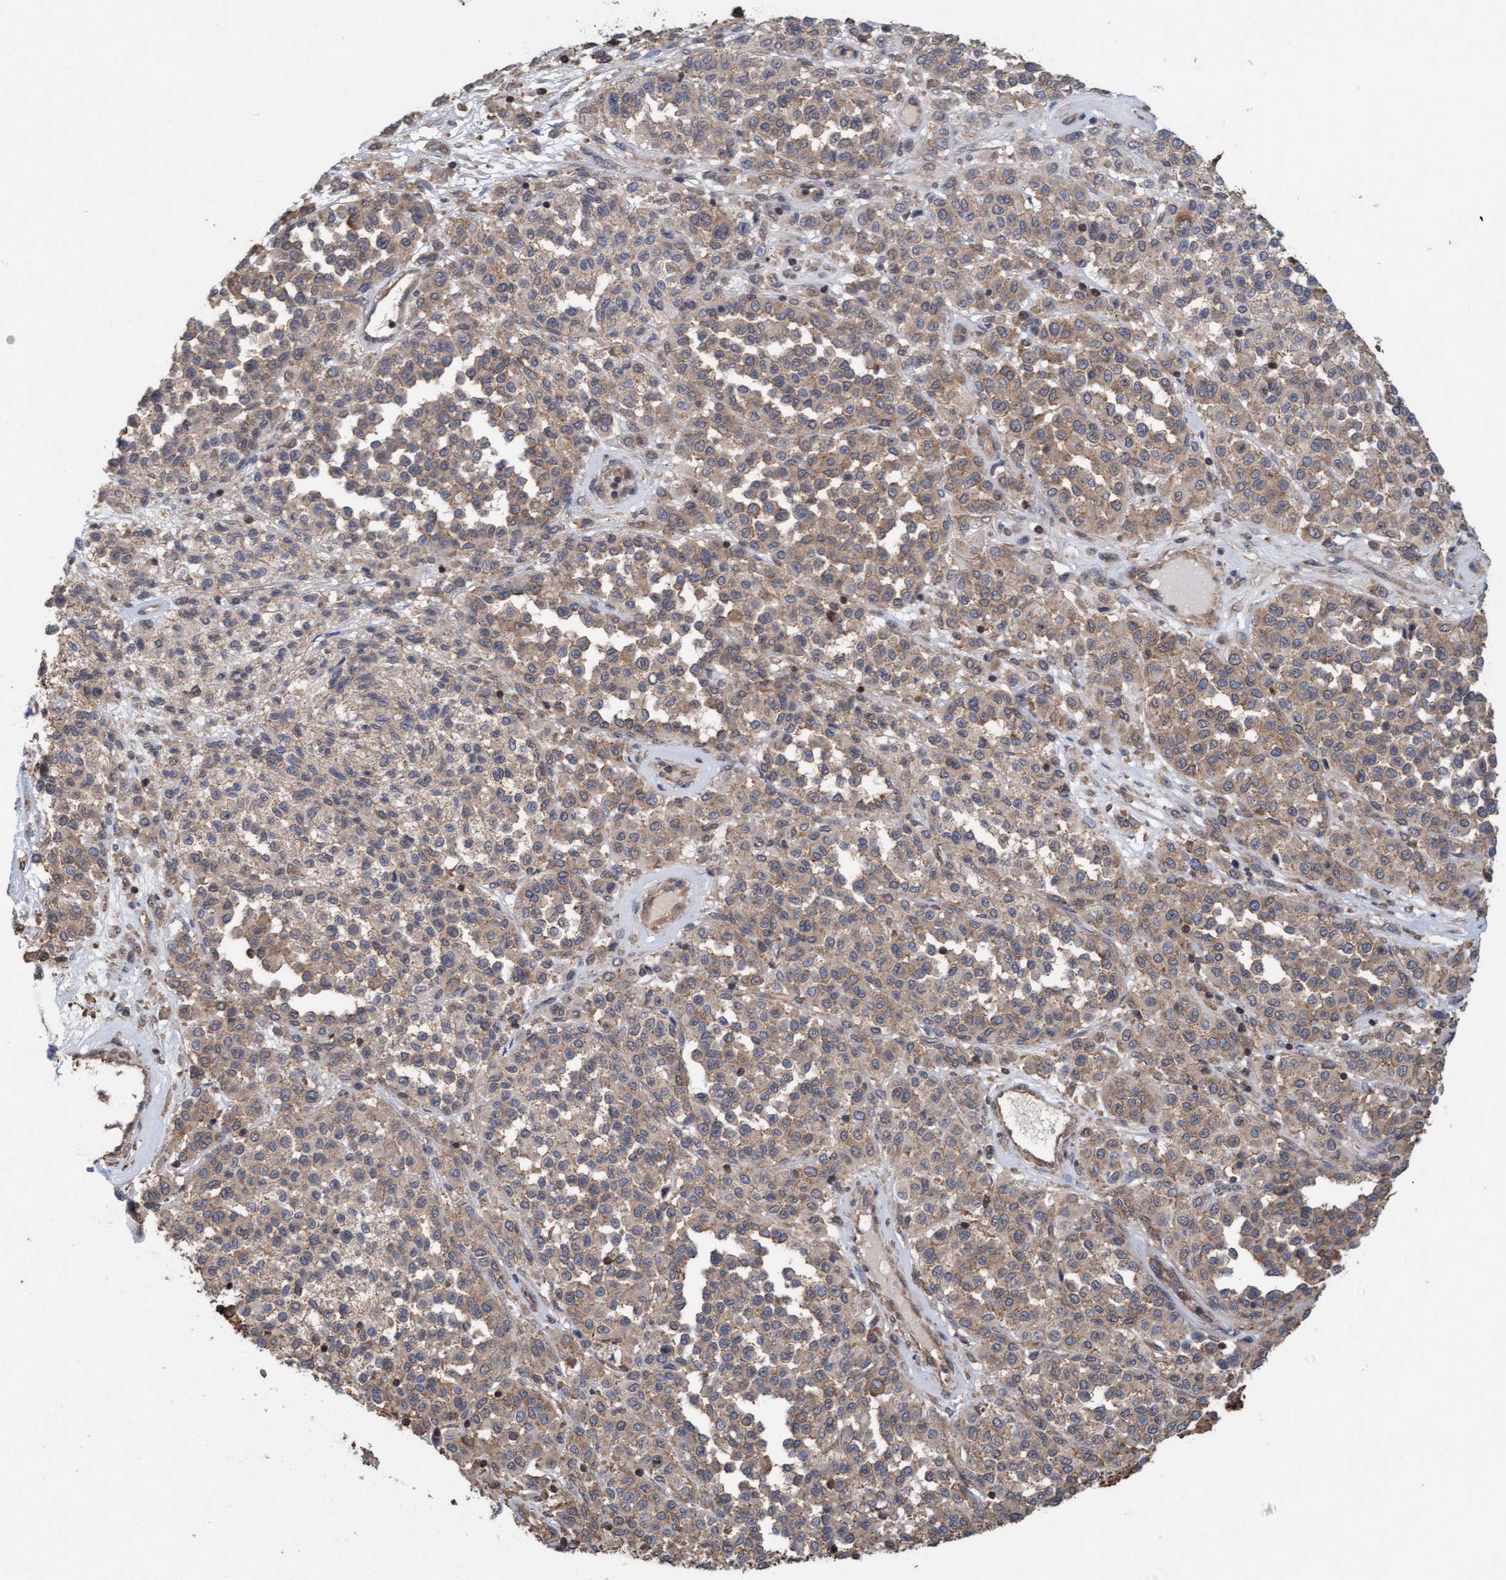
{"staining": {"intensity": "weak", "quantity": ">75%", "location": "cytoplasmic/membranous"}, "tissue": "melanoma", "cell_type": "Tumor cells", "image_type": "cancer", "snomed": [{"axis": "morphology", "description": "Malignant melanoma, Metastatic site"}, {"axis": "topography", "description": "Pancreas"}], "caption": "Approximately >75% of tumor cells in human malignant melanoma (metastatic site) exhibit weak cytoplasmic/membranous protein expression as visualized by brown immunohistochemical staining.", "gene": "FXR2", "patient": {"sex": "female", "age": 30}}